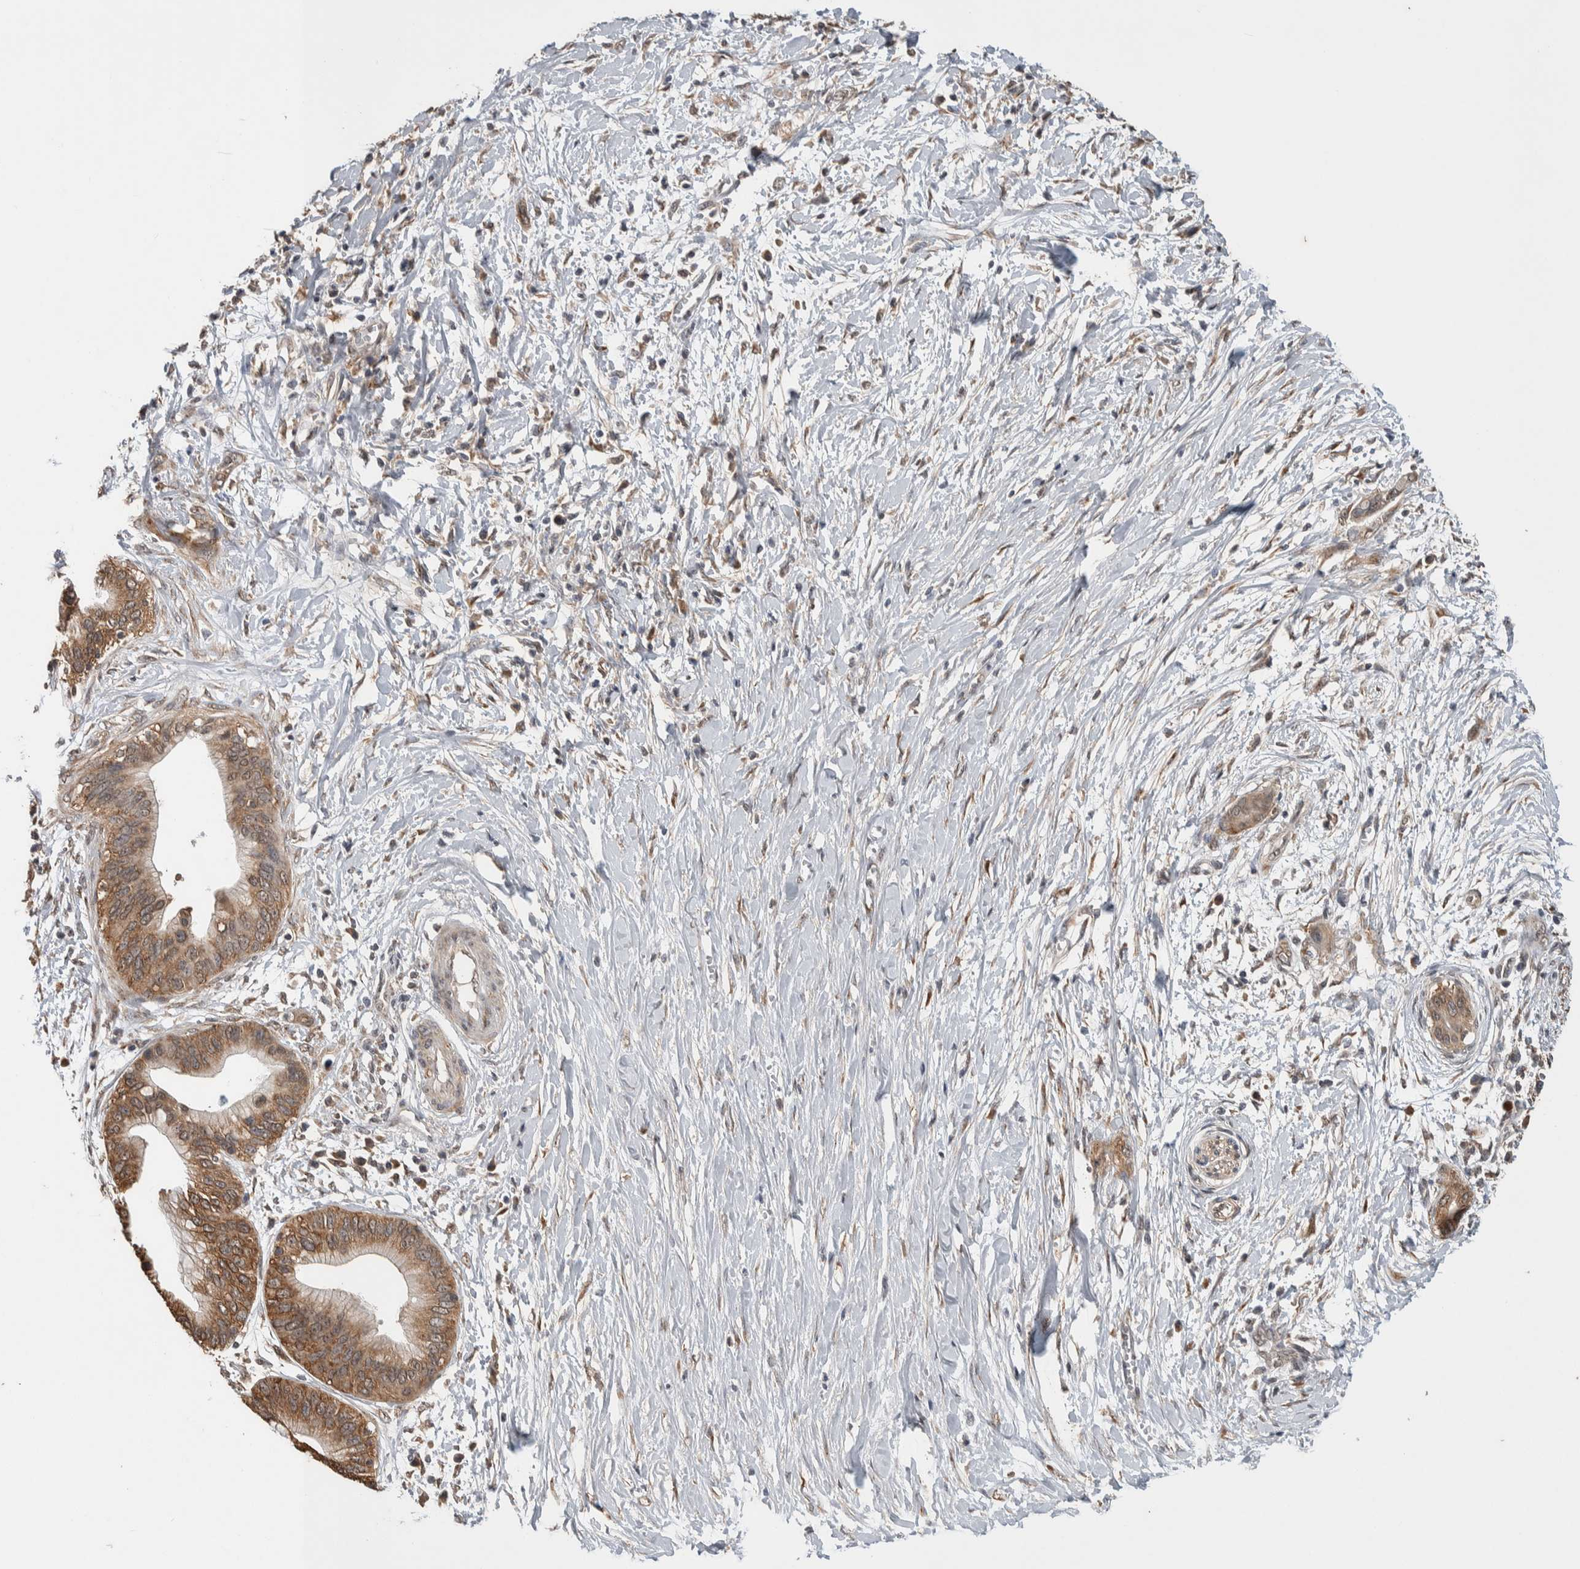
{"staining": {"intensity": "moderate", "quantity": ">75%", "location": "cytoplasmic/membranous"}, "tissue": "pancreatic cancer", "cell_type": "Tumor cells", "image_type": "cancer", "snomed": [{"axis": "morphology", "description": "Normal tissue, NOS"}, {"axis": "morphology", "description": "Adenocarcinoma, NOS"}, {"axis": "topography", "description": "Pancreas"}, {"axis": "topography", "description": "Peripheral nerve tissue"}], "caption": "This image demonstrates pancreatic adenocarcinoma stained with IHC to label a protein in brown. The cytoplasmic/membranous of tumor cells show moderate positivity for the protein. Nuclei are counter-stained blue.", "gene": "DVL2", "patient": {"sex": "male", "age": 59}}